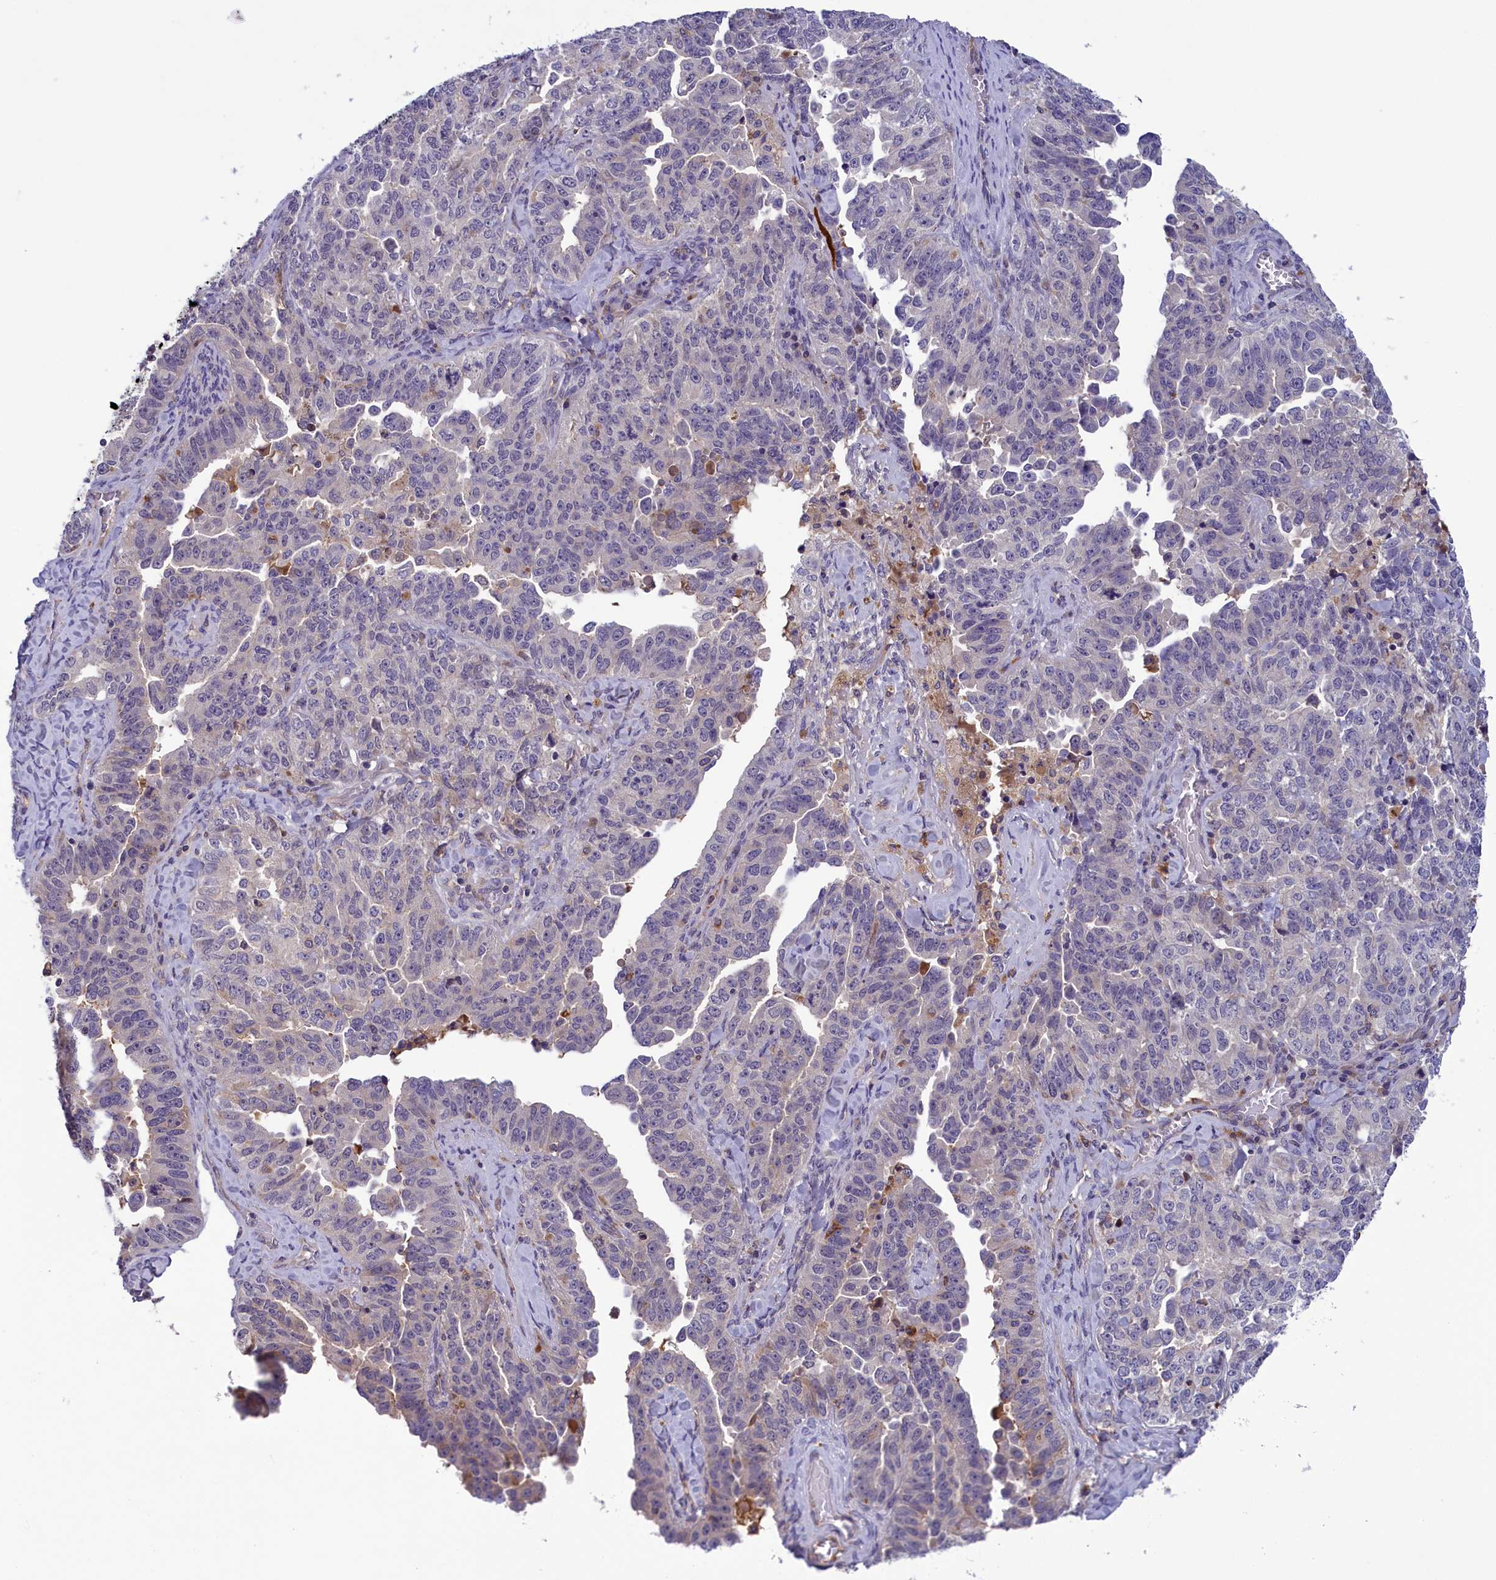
{"staining": {"intensity": "negative", "quantity": "none", "location": "none"}, "tissue": "ovarian cancer", "cell_type": "Tumor cells", "image_type": "cancer", "snomed": [{"axis": "morphology", "description": "Carcinoma, endometroid"}, {"axis": "topography", "description": "Ovary"}], "caption": "High magnification brightfield microscopy of ovarian cancer (endometroid carcinoma) stained with DAB (brown) and counterstained with hematoxylin (blue): tumor cells show no significant expression. (IHC, brightfield microscopy, high magnification).", "gene": "STYX", "patient": {"sex": "female", "age": 62}}